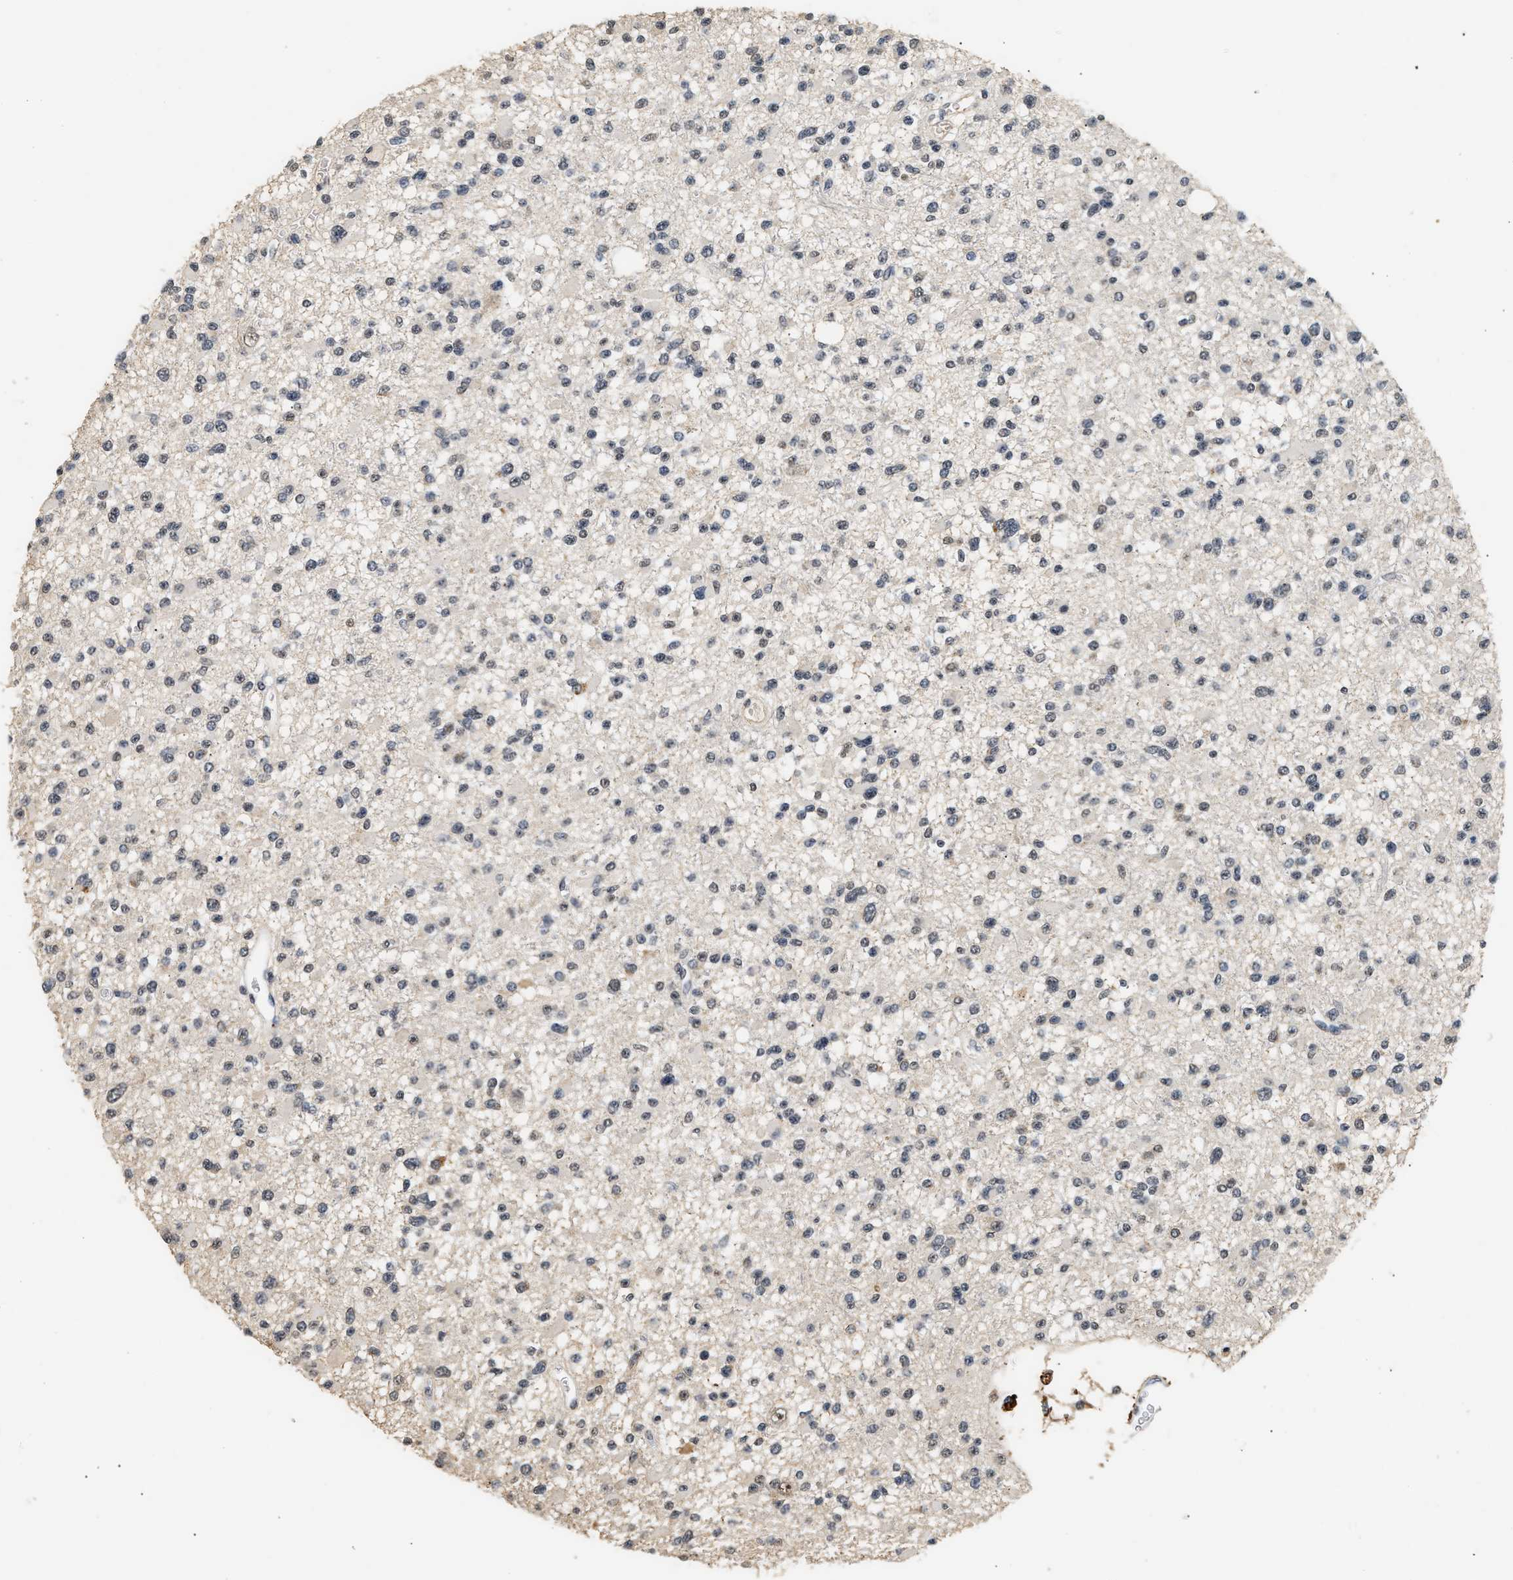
{"staining": {"intensity": "weak", "quantity": "<25%", "location": "nuclear"}, "tissue": "glioma", "cell_type": "Tumor cells", "image_type": "cancer", "snomed": [{"axis": "morphology", "description": "Glioma, malignant, Low grade"}, {"axis": "topography", "description": "Brain"}], "caption": "Malignant low-grade glioma was stained to show a protein in brown. There is no significant staining in tumor cells.", "gene": "THOC1", "patient": {"sex": "female", "age": 22}}